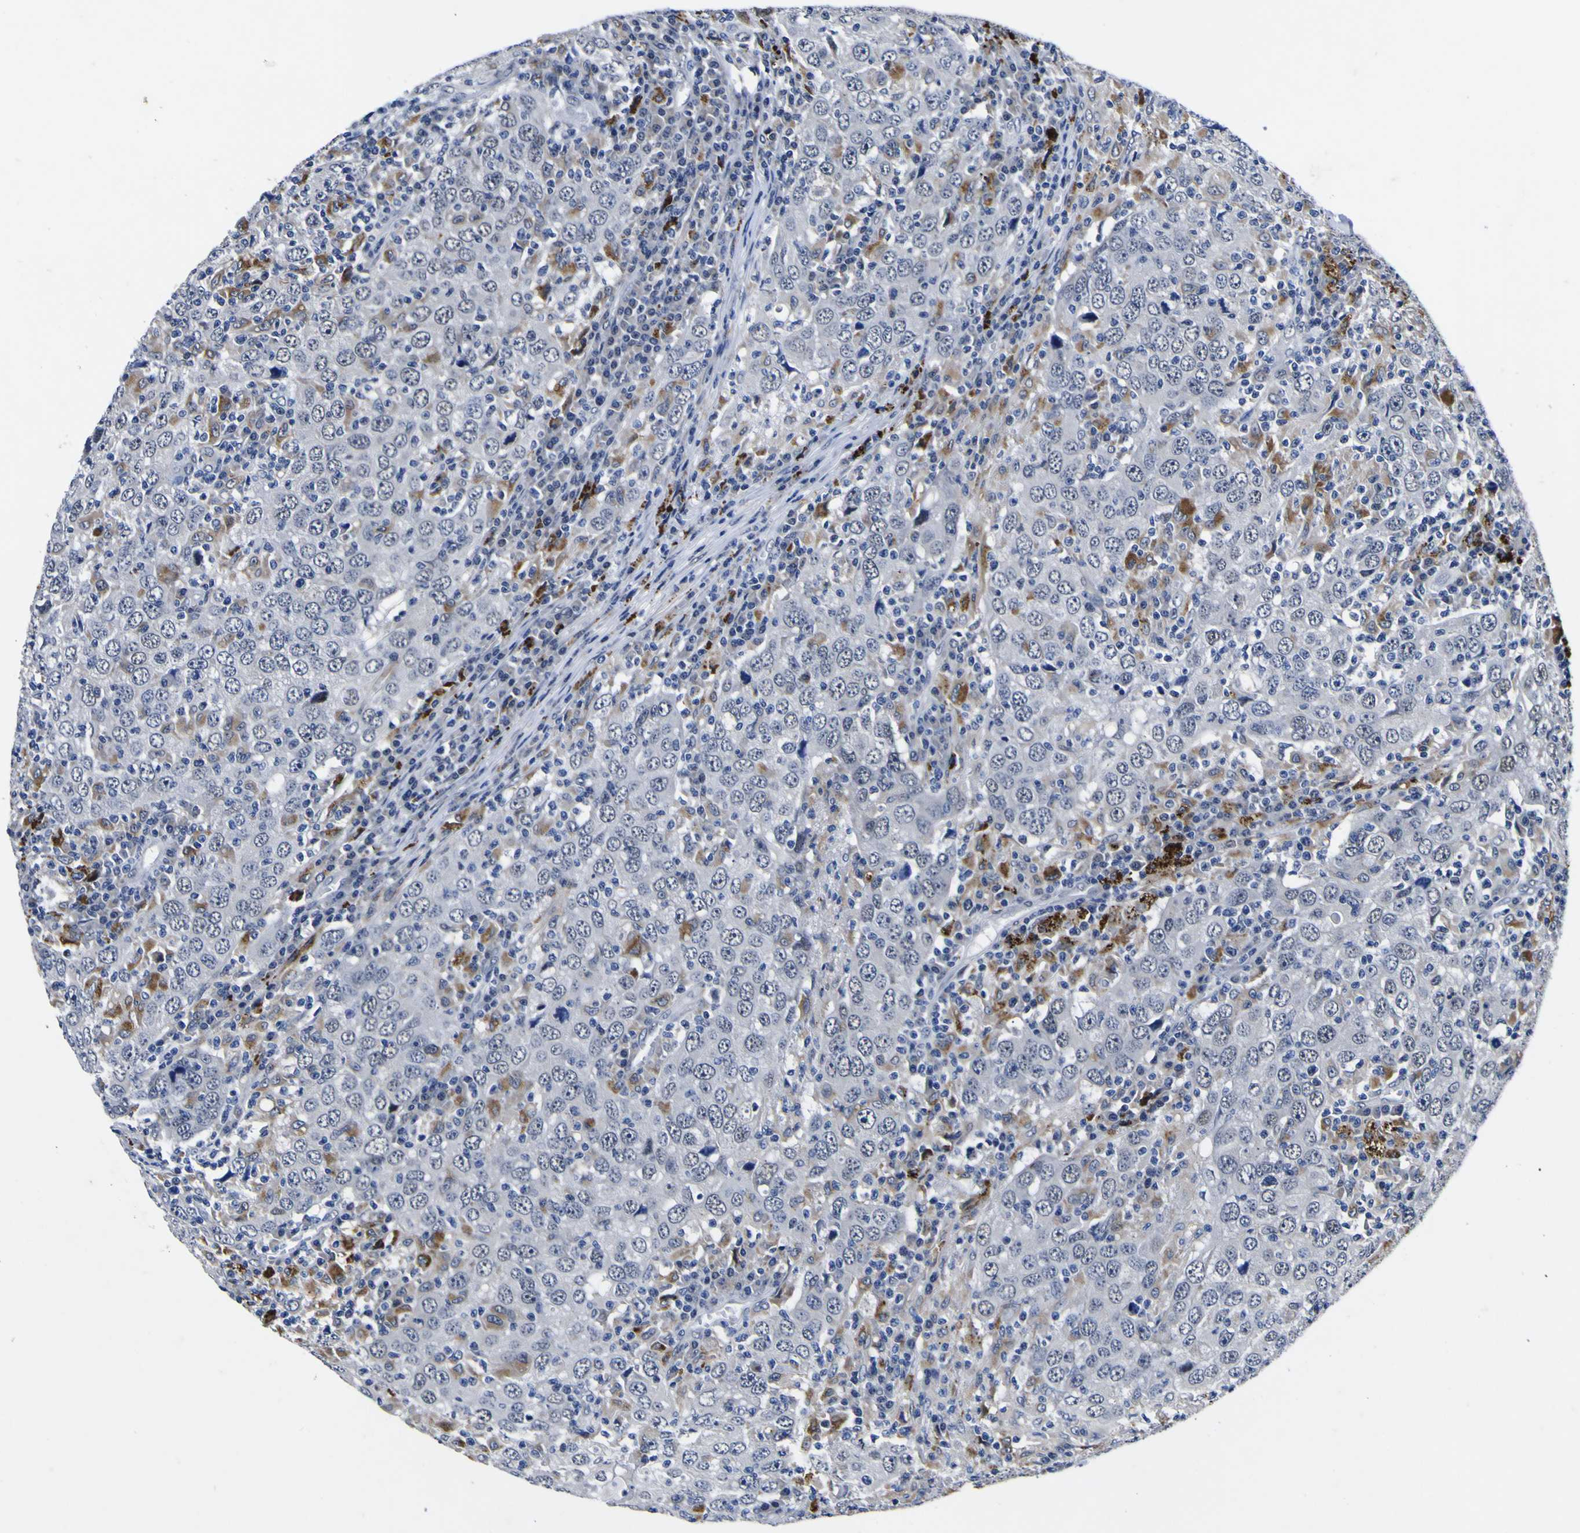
{"staining": {"intensity": "negative", "quantity": "none", "location": "none"}, "tissue": "head and neck cancer", "cell_type": "Tumor cells", "image_type": "cancer", "snomed": [{"axis": "morphology", "description": "Adenocarcinoma, NOS"}, {"axis": "topography", "description": "Salivary gland"}, {"axis": "topography", "description": "Head-Neck"}], "caption": "A photomicrograph of head and neck adenocarcinoma stained for a protein displays no brown staining in tumor cells. (DAB IHC with hematoxylin counter stain).", "gene": "IGFLR1", "patient": {"sex": "female", "age": 65}}